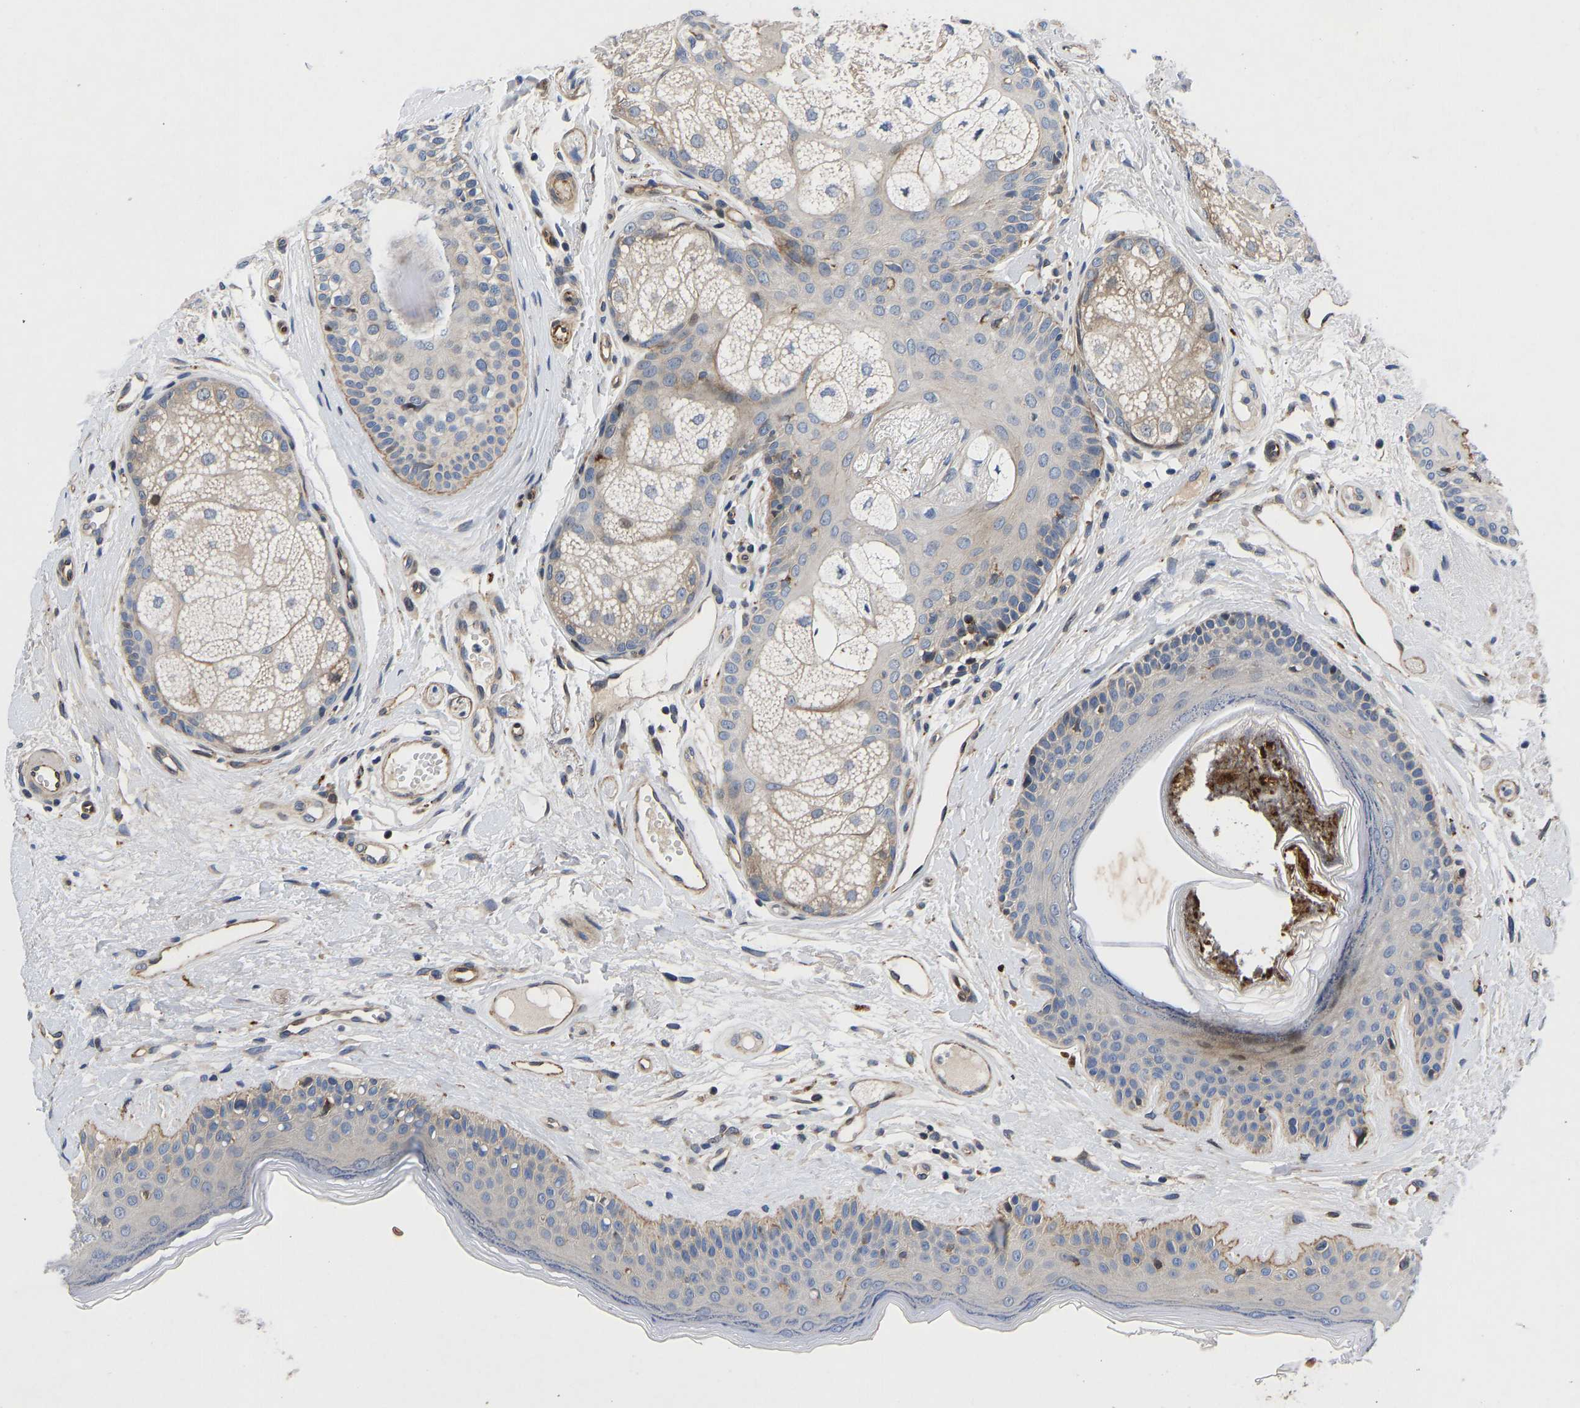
{"staining": {"intensity": "moderate", "quantity": "<25%", "location": "cytoplasmic/membranous,nuclear"}, "tissue": "oral mucosa", "cell_type": "Squamous epithelial cells", "image_type": "normal", "snomed": [{"axis": "morphology", "description": "Normal tissue, NOS"}, {"axis": "topography", "description": "Skin"}, {"axis": "topography", "description": "Oral tissue"}], "caption": "Brown immunohistochemical staining in benign human oral mucosa exhibits moderate cytoplasmic/membranous,nuclear expression in approximately <25% of squamous epithelial cells. (DAB (3,3'-diaminobenzidine) = brown stain, brightfield microscopy at high magnification).", "gene": "TMEM38B", "patient": {"sex": "male", "age": 84}}